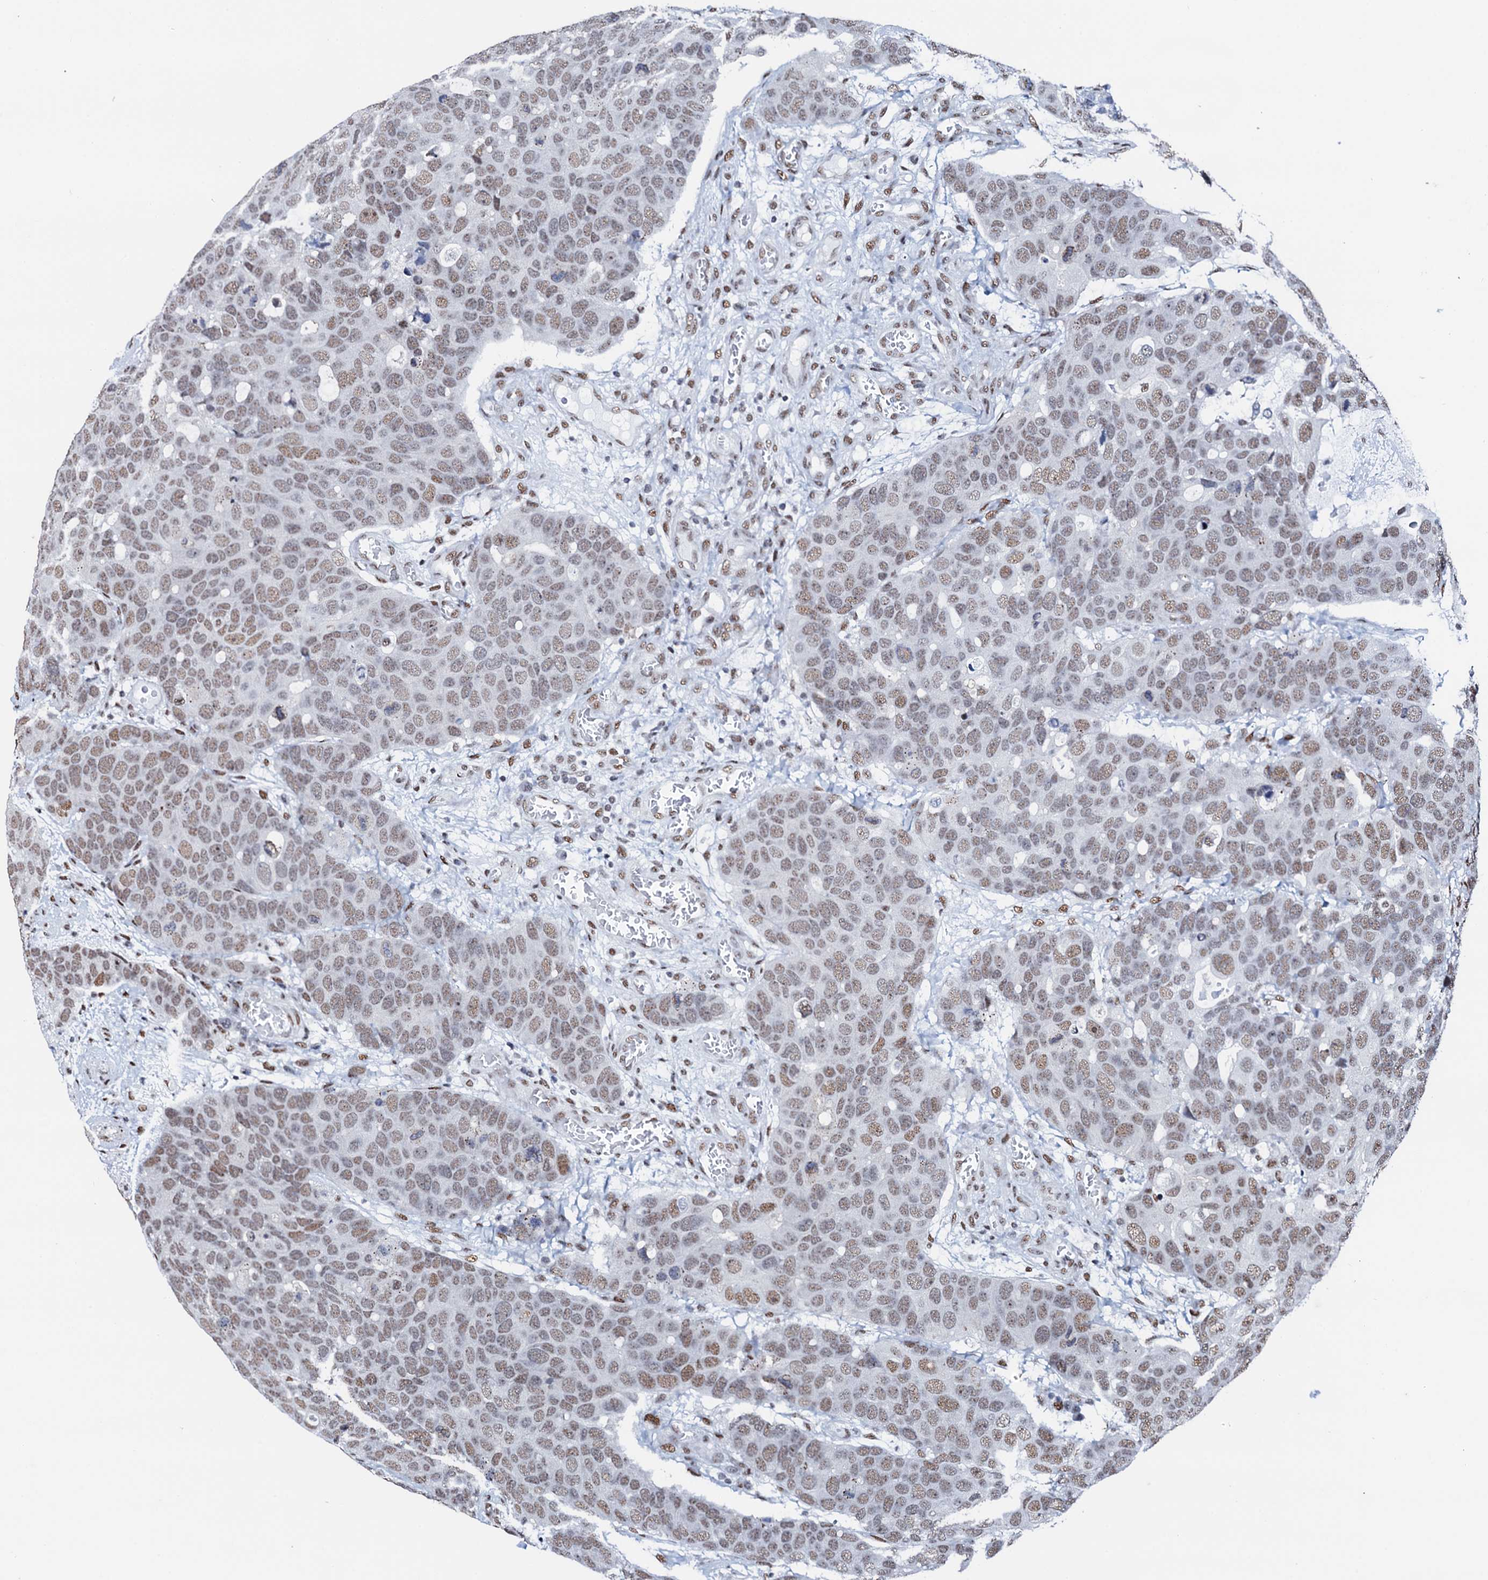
{"staining": {"intensity": "moderate", "quantity": ">75%", "location": "nuclear"}, "tissue": "breast cancer", "cell_type": "Tumor cells", "image_type": "cancer", "snomed": [{"axis": "morphology", "description": "Duct carcinoma"}, {"axis": "topography", "description": "Breast"}], "caption": "Approximately >75% of tumor cells in human invasive ductal carcinoma (breast) exhibit moderate nuclear protein positivity as visualized by brown immunohistochemical staining.", "gene": "NKAPD1", "patient": {"sex": "female", "age": 83}}